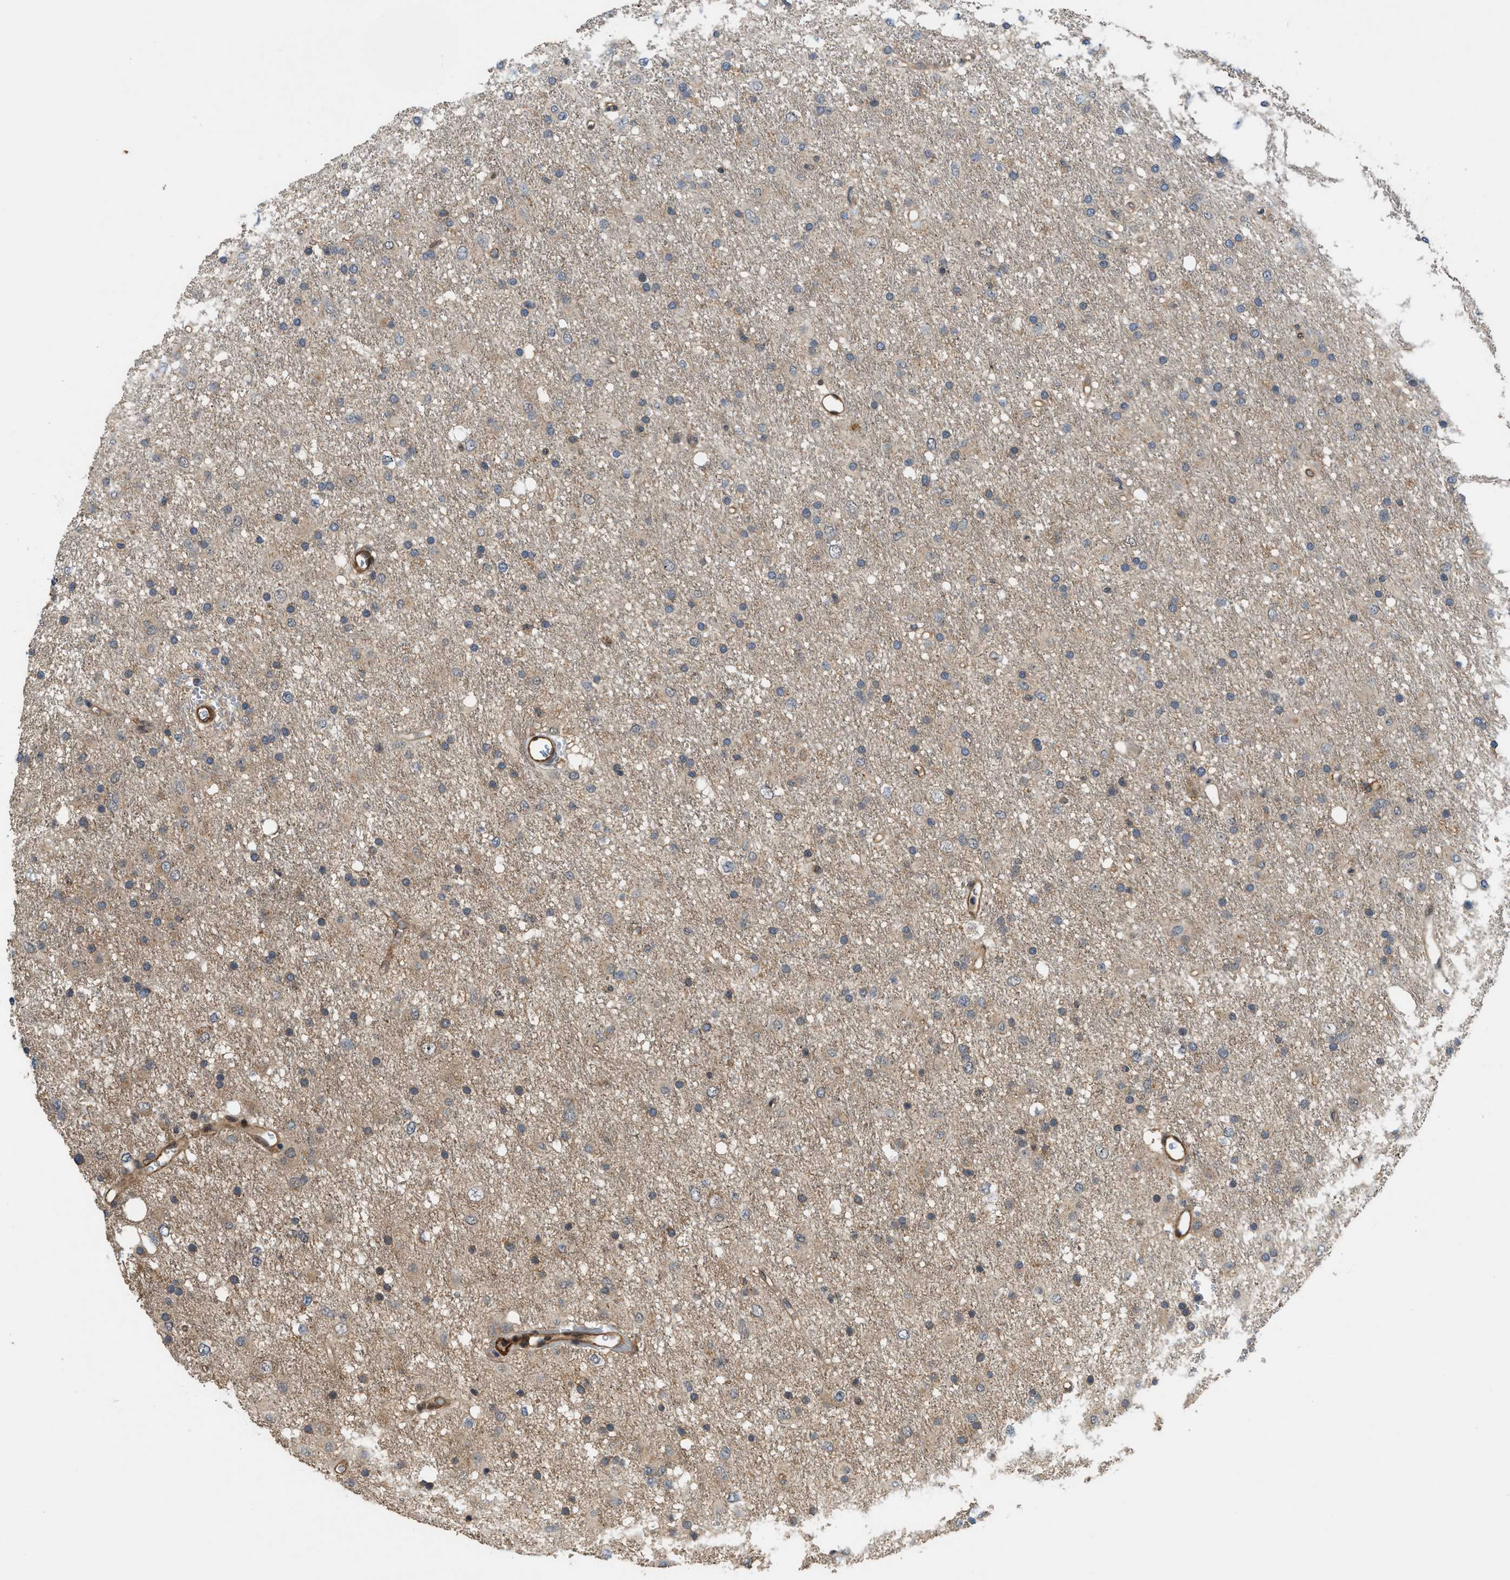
{"staining": {"intensity": "weak", "quantity": "<25%", "location": "cytoplasmic/membranous,nuclear"}, "tissue": "glioma", "cell_type": "Tumor cells", "image_type": "cancer", "snomed": [{"axis": "morphology", "description": "Glioma, malignant, Low grade"}, {"axis": "topography", "description": "Brain"}], "caption": "Protein analysis of malignant glioma (low-grade) shows no significant positivity in tumor cells. Brightfield microscopy of IHC stained with DAB (brown) and hematoxylin (blue), captured at high magnification.", "gene": "TRAK2", "patient": {"sex": "male", "age": 77}}